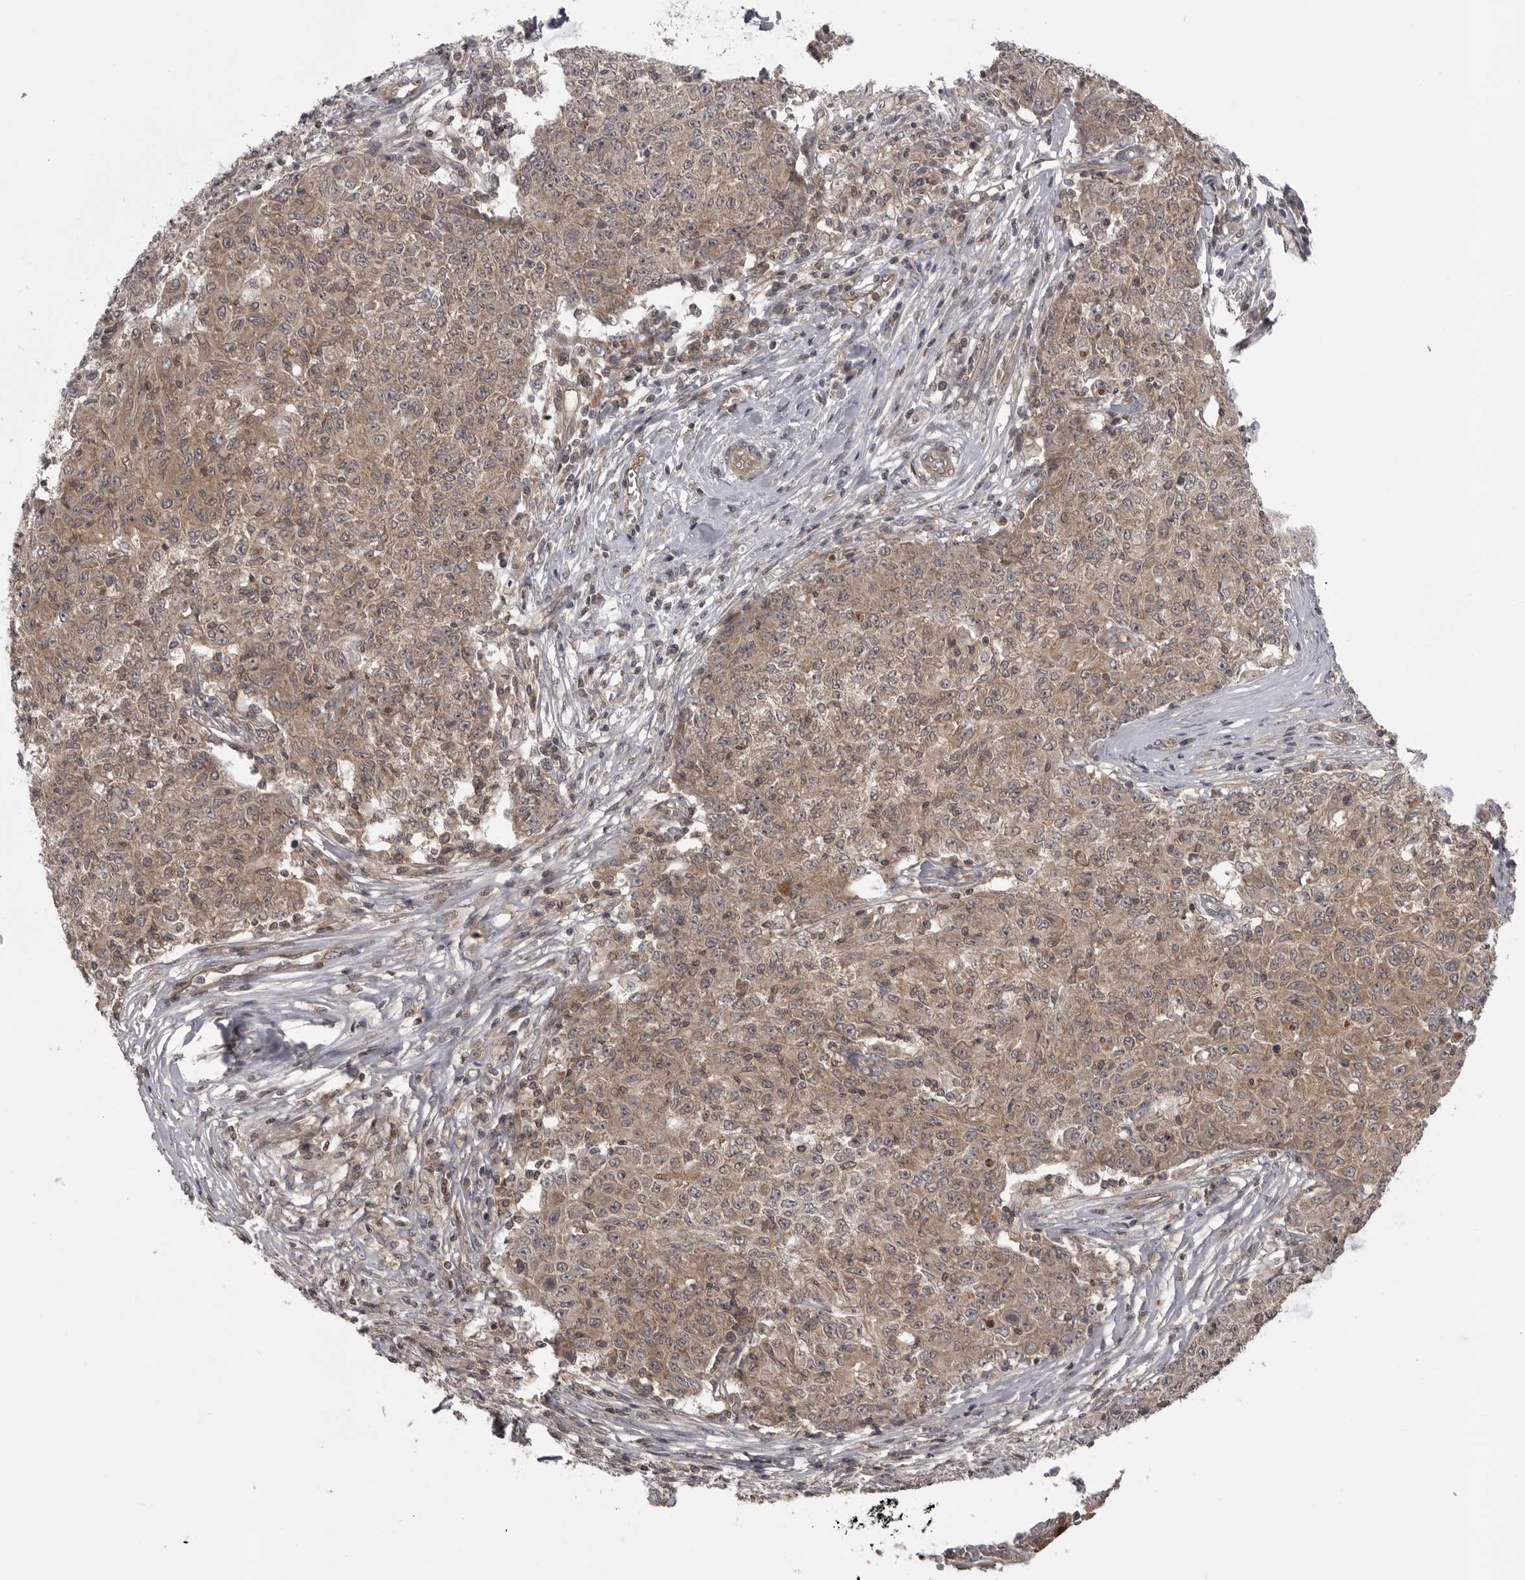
{"staining": {"intensity": "moderate", "quantity": ">75%", "location": "cytoplasmic/membranous"}, "tissue": "ovarian cancer", "cell_type": "Tumor cells", "image_type": "cancer", "snomed": [{"axis": "morphology", "description": "Carcinoma, endometroid"}, {"axis": "topography", "description": "Ovary"}], "caption": "Ovarian endometroid carcinoma stained with a protein marker shows moderate staining in tumor cells.", "gene": "STK24", "patient": {"sex": "female", "age": 42}}